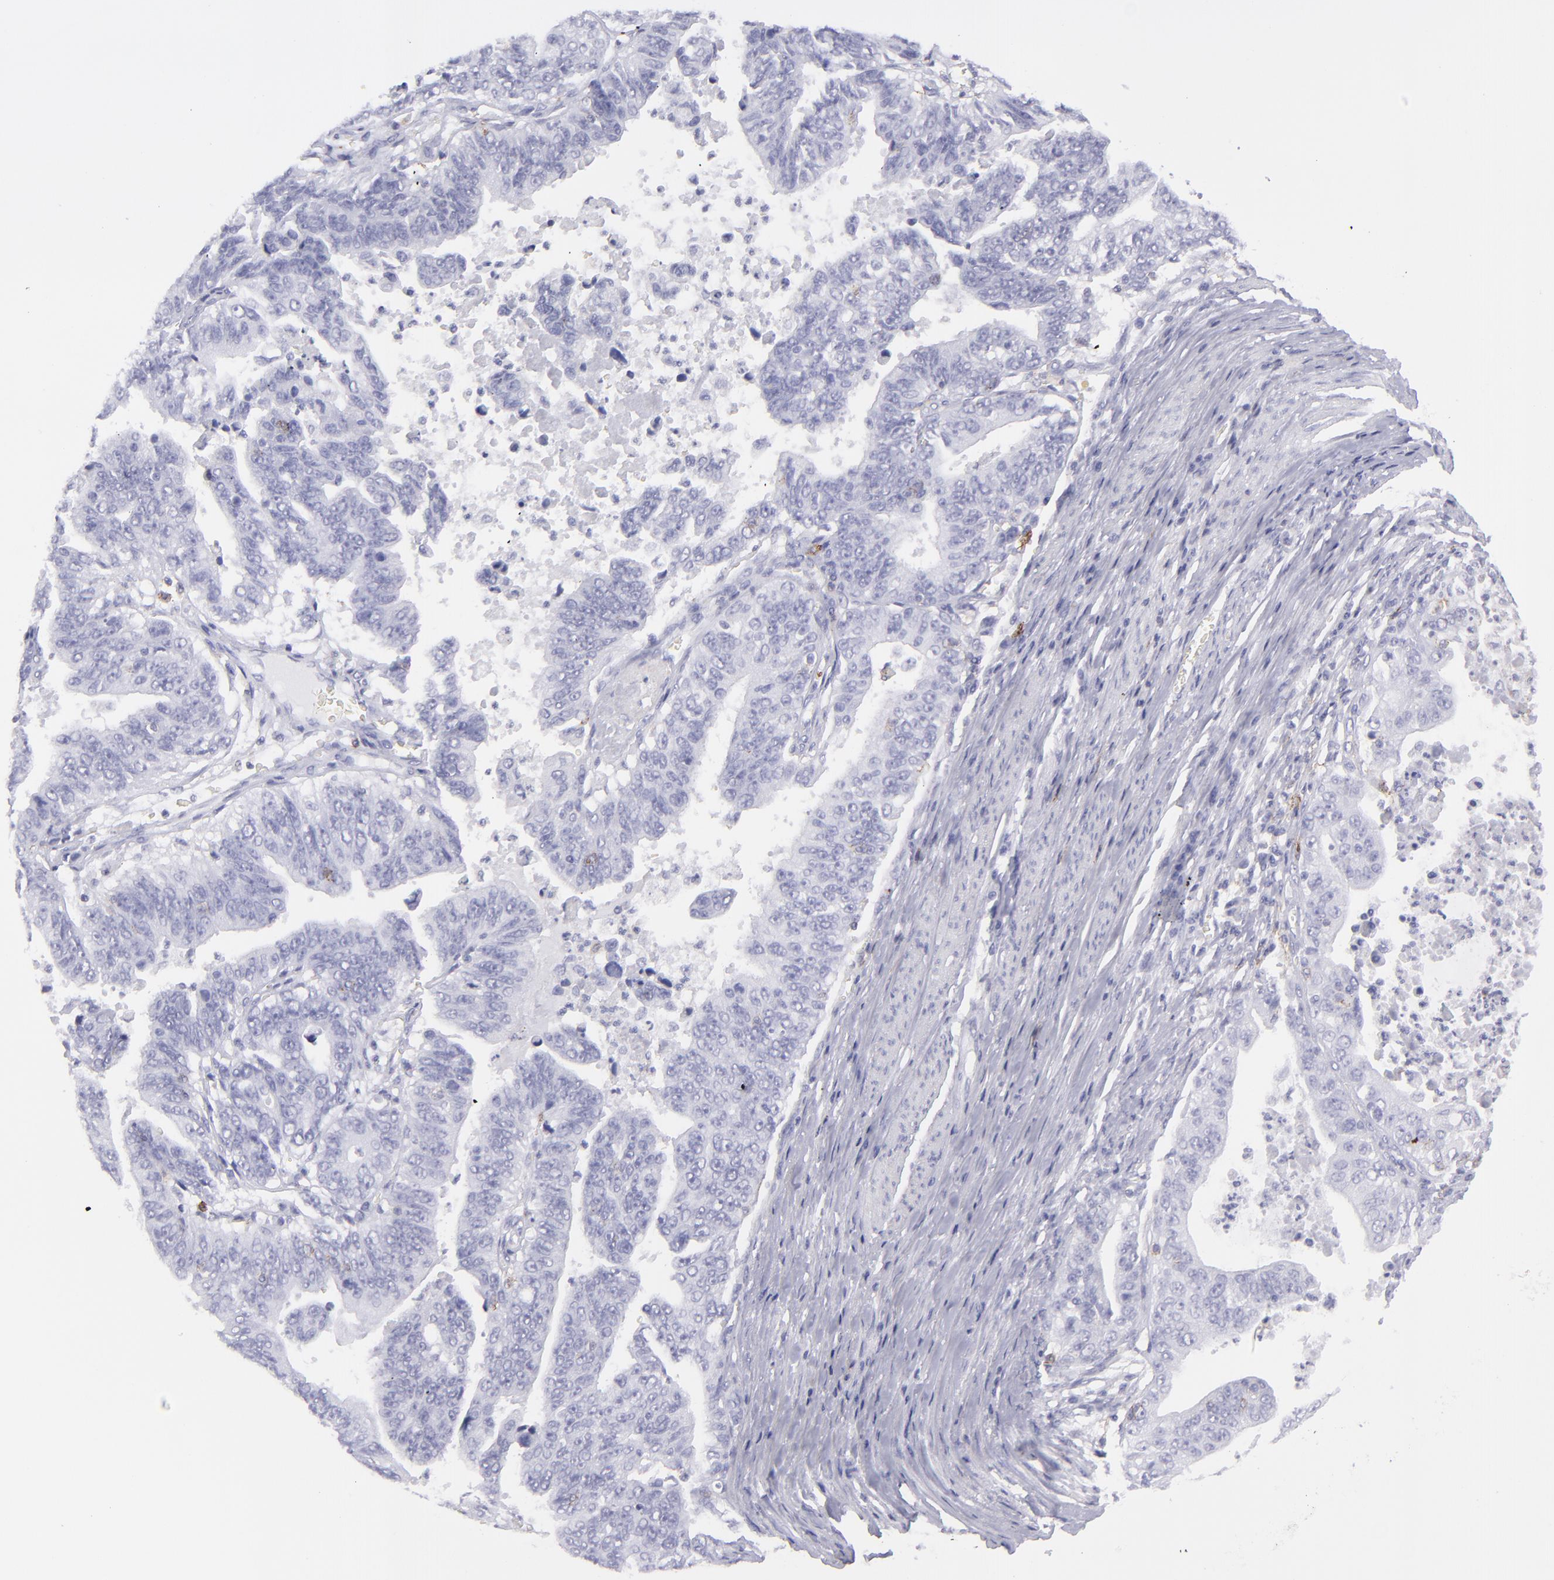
{"staining": {"intensity": "negative", "quantity": "none", "location": "none"}, "tissue": "stomach cancer", "cell_type": "Tumor cells", "image_type": "cancer", "snomed": [{"axis": "morphology", "description": "Adenocarcinoma, NOS"}, {"axis": "topography", "description": "Stomach, upper"}], "caption": "Stomach cancer (adenocarcinoma) was stained to show a protein in brown. There is no significant staining in tumor cells.", "gene": "SELPLG", "patient": {"sex": "female", "age": 50}}